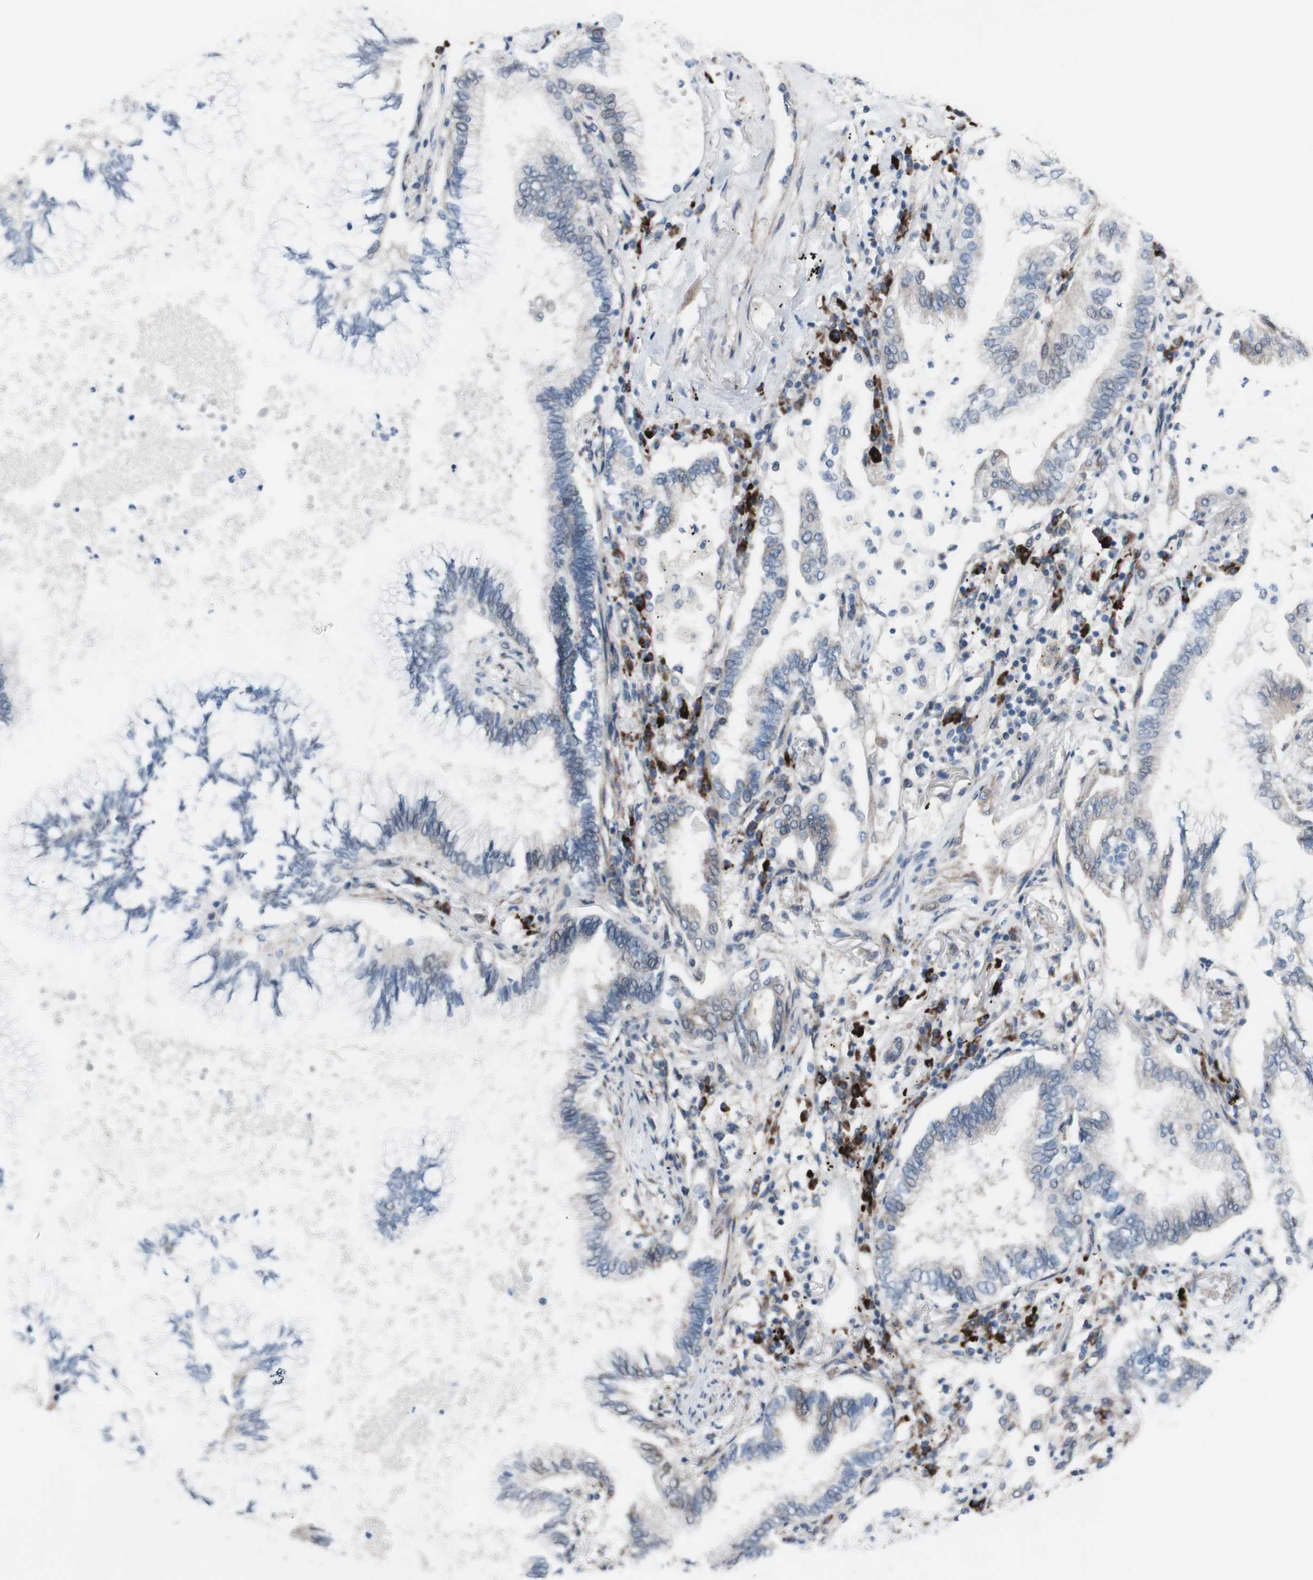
{"staining": {"intensity": "negative", "quantity": "none", "location": "none"}, "tissue": "lung cancer", "cell_type": "Tumor cells", "image_type": "cancer", "snomed": [{"axis": "morphology", "description": "Normal tissue, NOS"}, {"axis": "morphology", "description": "Adenocarcinoma, NOS"}, {"axis": "topography", "description": "Bronchus"}, {"axis": "topography", "description": "Lung"}], "caption": "Immunohistochemistry (IHC) photomicrograph of lung cancer stained for a protein (brown), which displays no positivity in tumor cells.", "gene": "PHTF2", "patient": {"sex": "female", "age": 70}}